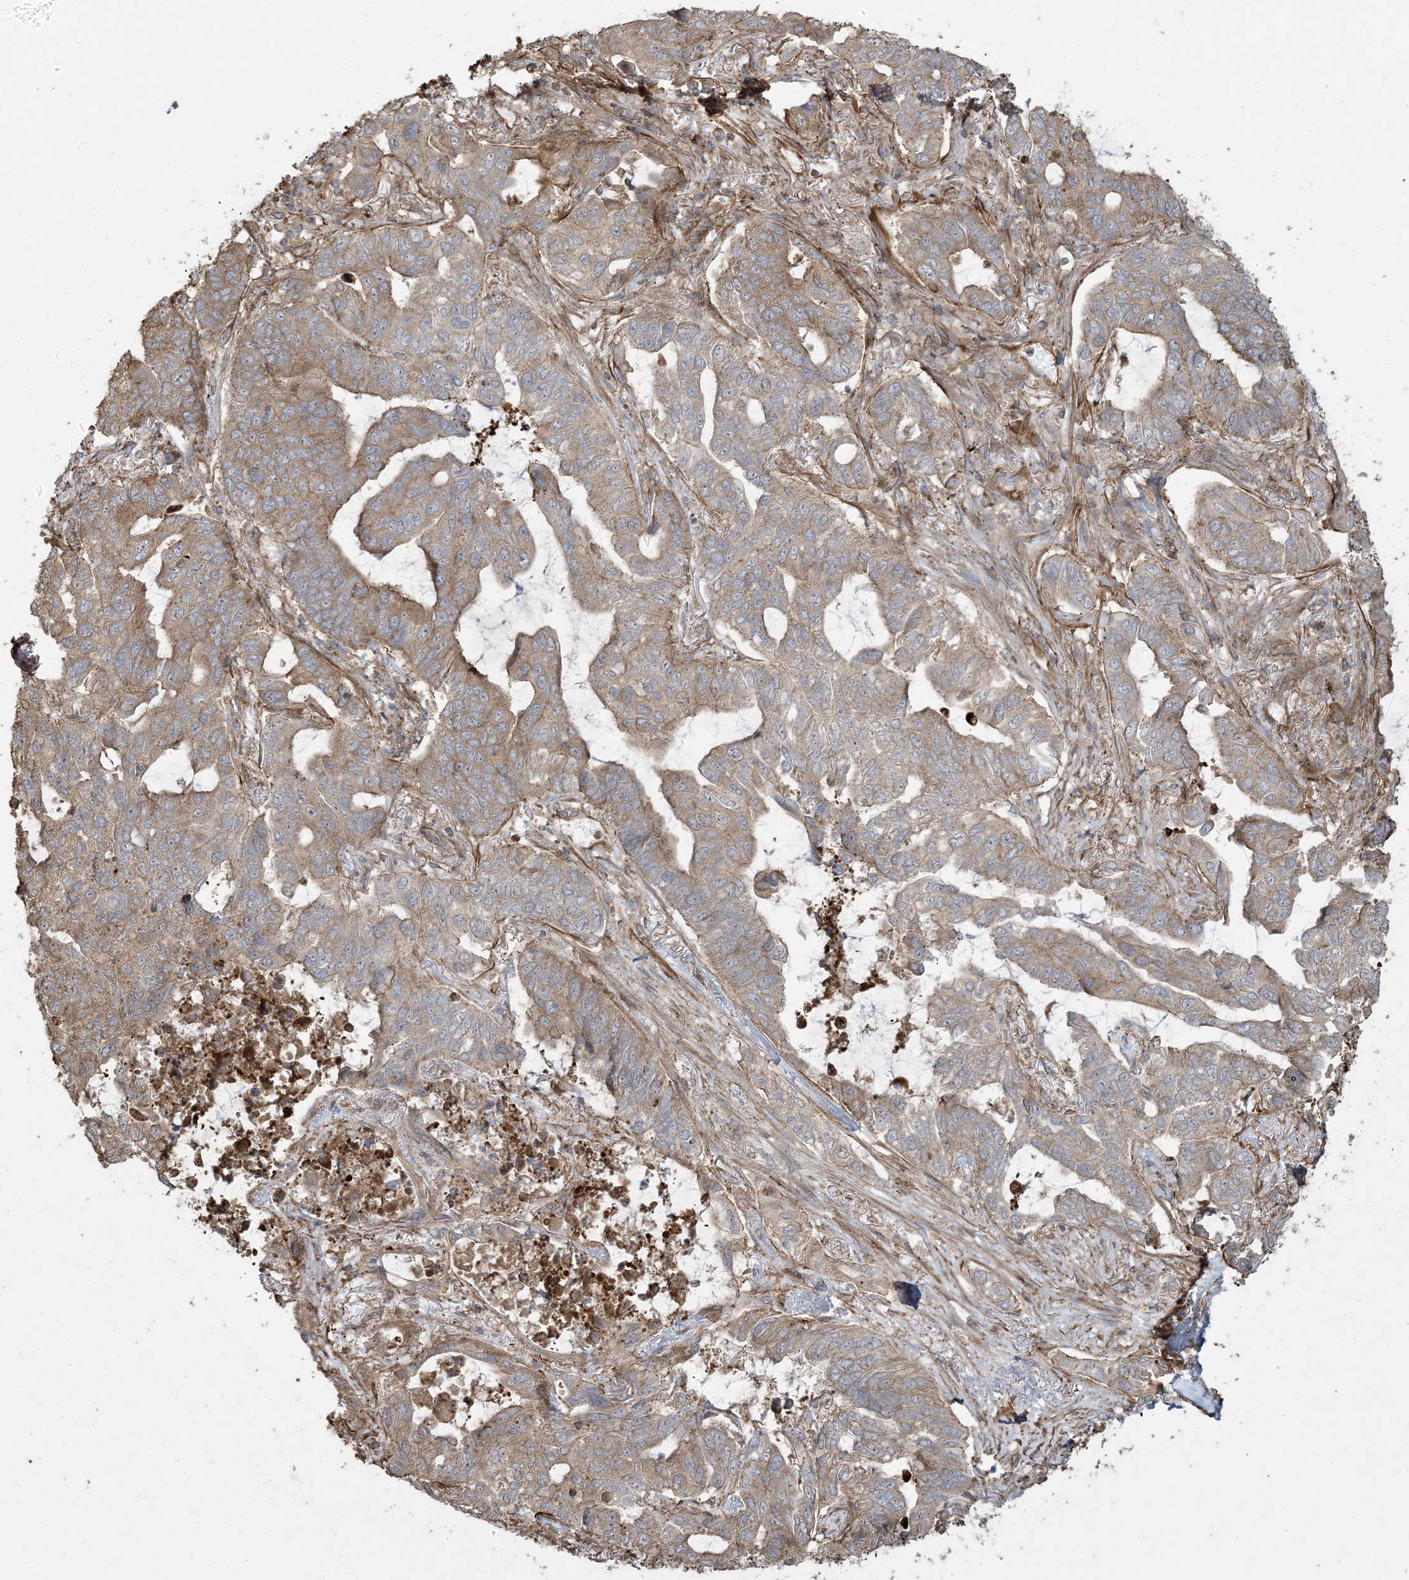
{"staining": {"intensity": "weak", "quantity": ">75%", "location": "cytoplasmic/membranous"}, "tissue": "lung cancer", "cell_type": "Tumor cells", "image_type": "cancer", "snomed": [{"axis": "morphology", "description": "Adenocarcinoma, NOS"}, {"axis": "topography", "description": "Lung"}], "caption": "A low amount of weak cytoplasmic/membranous staining is present in about >75% of tumor cells in lung cancer (adenocarcinoma) tissue.", "gene": "KLHL18", "patient": {"sex": "male", "age": 64}}